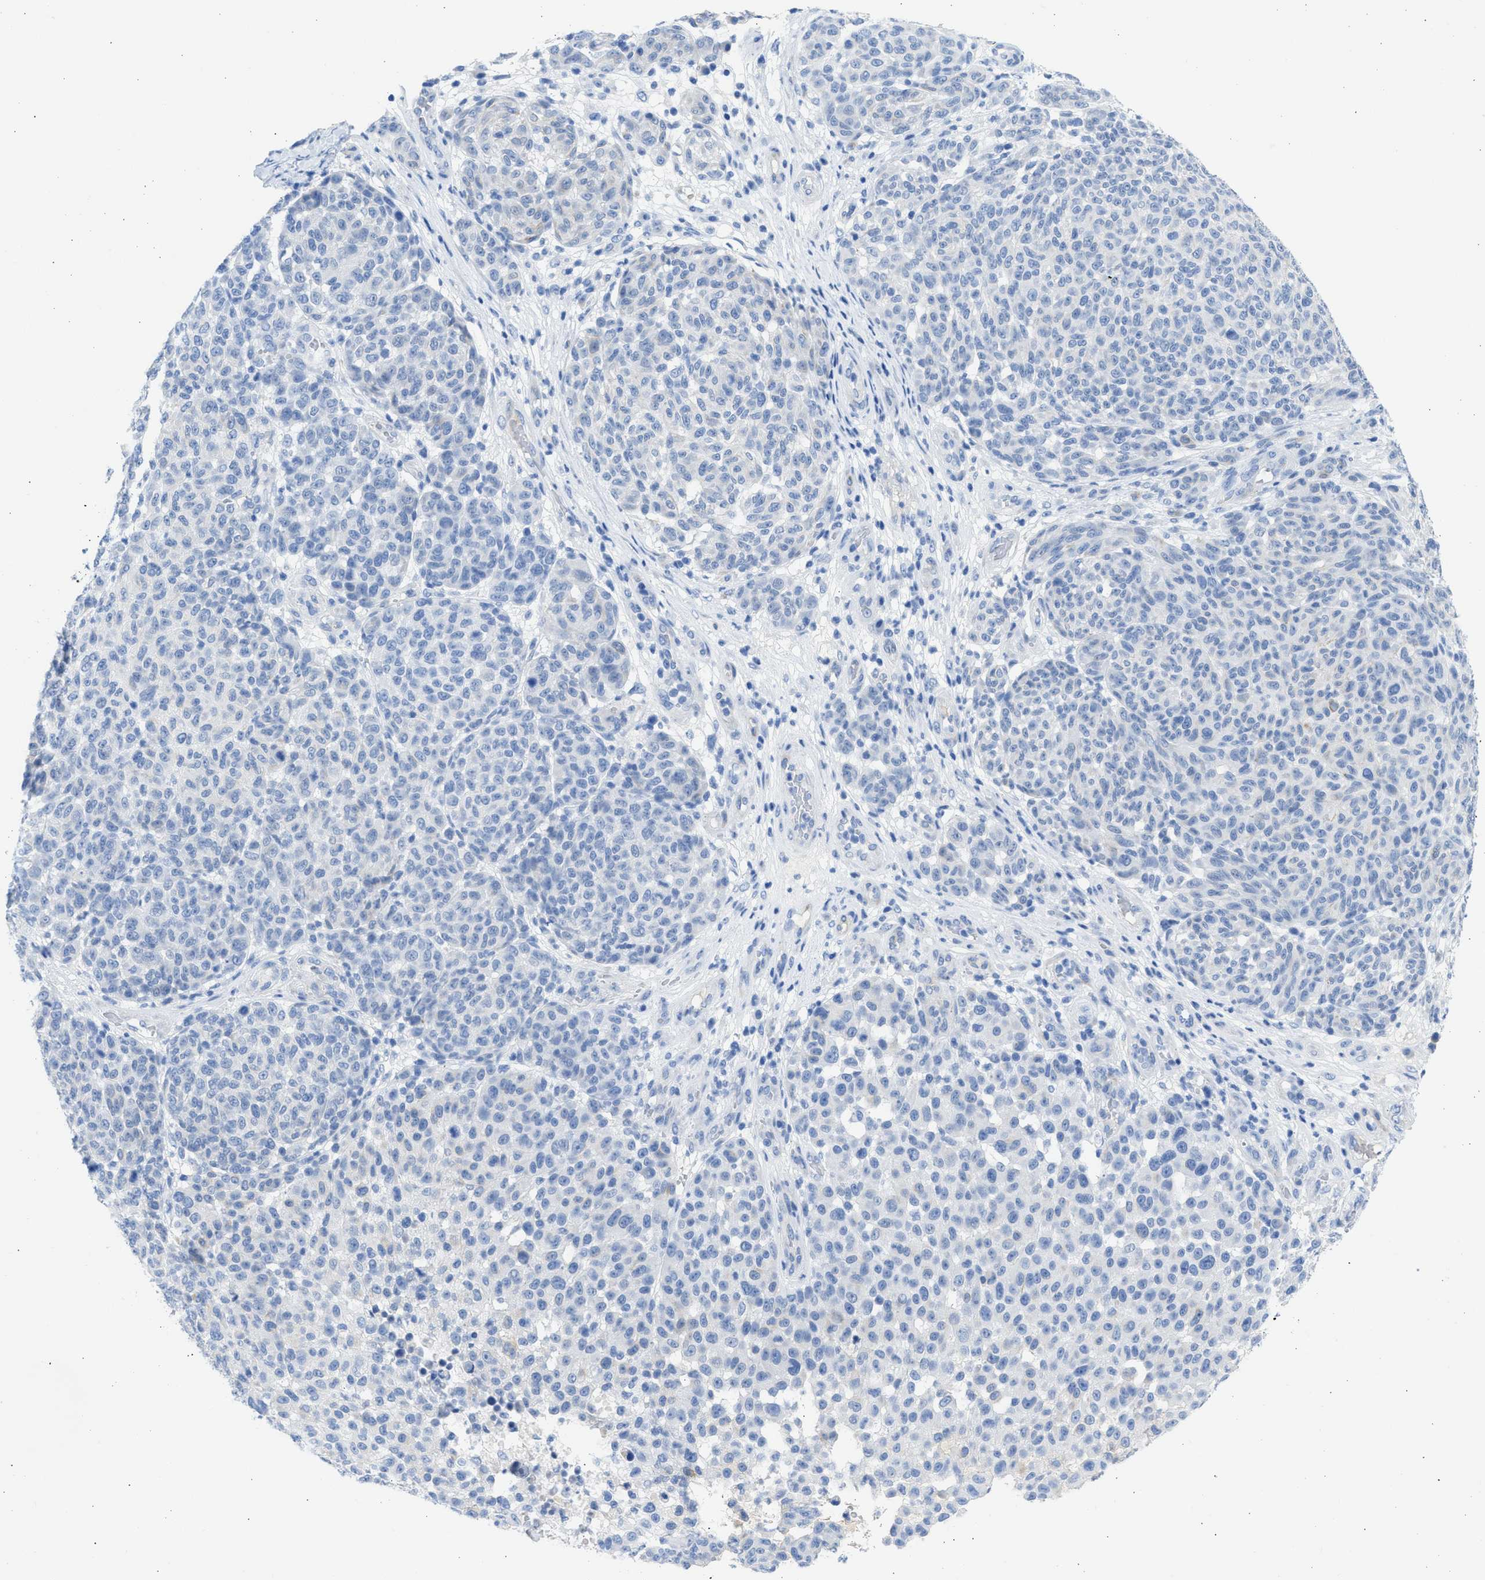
{"staining": {"intensity": "negative", "quantity": "none", "location": "none"}, "tissue": "melanoma", "cell_type": "Tumor cells", "image_type": "cancer", "snomed": [{"axis": "morphology", "description": "Malignant melanoma, NOS"}, {"axis": "topography", "description": "Skin"}], "caption": "Human malignant melanoma stained for a protein using IHC demonstrates no staining in tumor cells.", "gene": "SPATA3", "patient": {"sex": "male", "age": 59}}